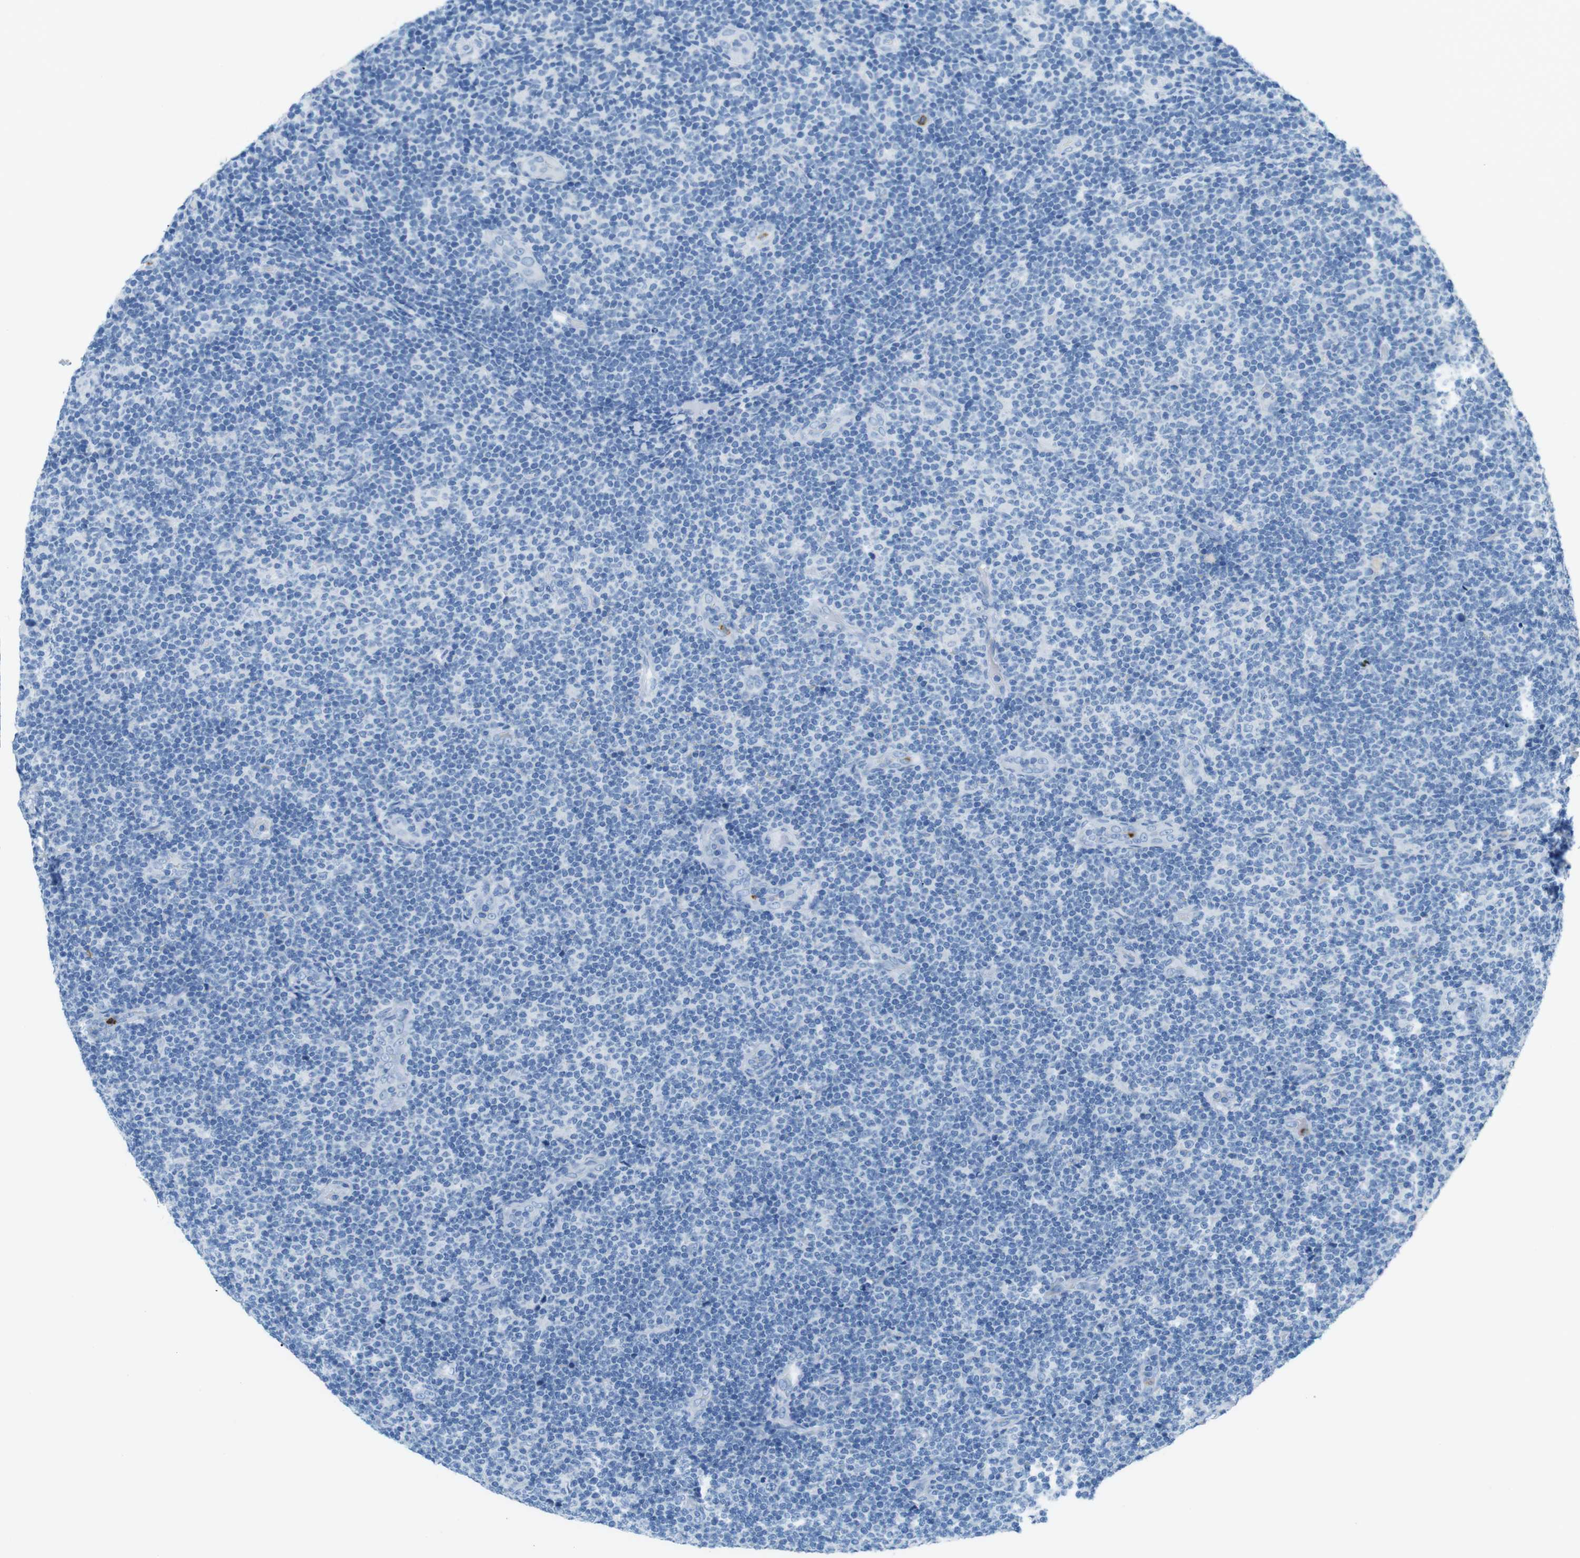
{"staining": {"intensity": "negative", "quantity": "none", "location": "none"}, "tissue": "lymphoma", "cell_type": "Tumor cells", "image_type": "cancer", "snomed": [{"axis": "morphology", "description": "Malignant lymphoma, non-Hodgkin's type, Low grade"}, {"axis": "topography", "description": "Lymph node"}], "caption": "Protein analysis of malignant lymphoma, non-Hodgkin's type (low-grade) demonstrates no significant expression in tumor cells.", "gene": "MCEMP1", "patient": {"sex": "male", "age": 83}}